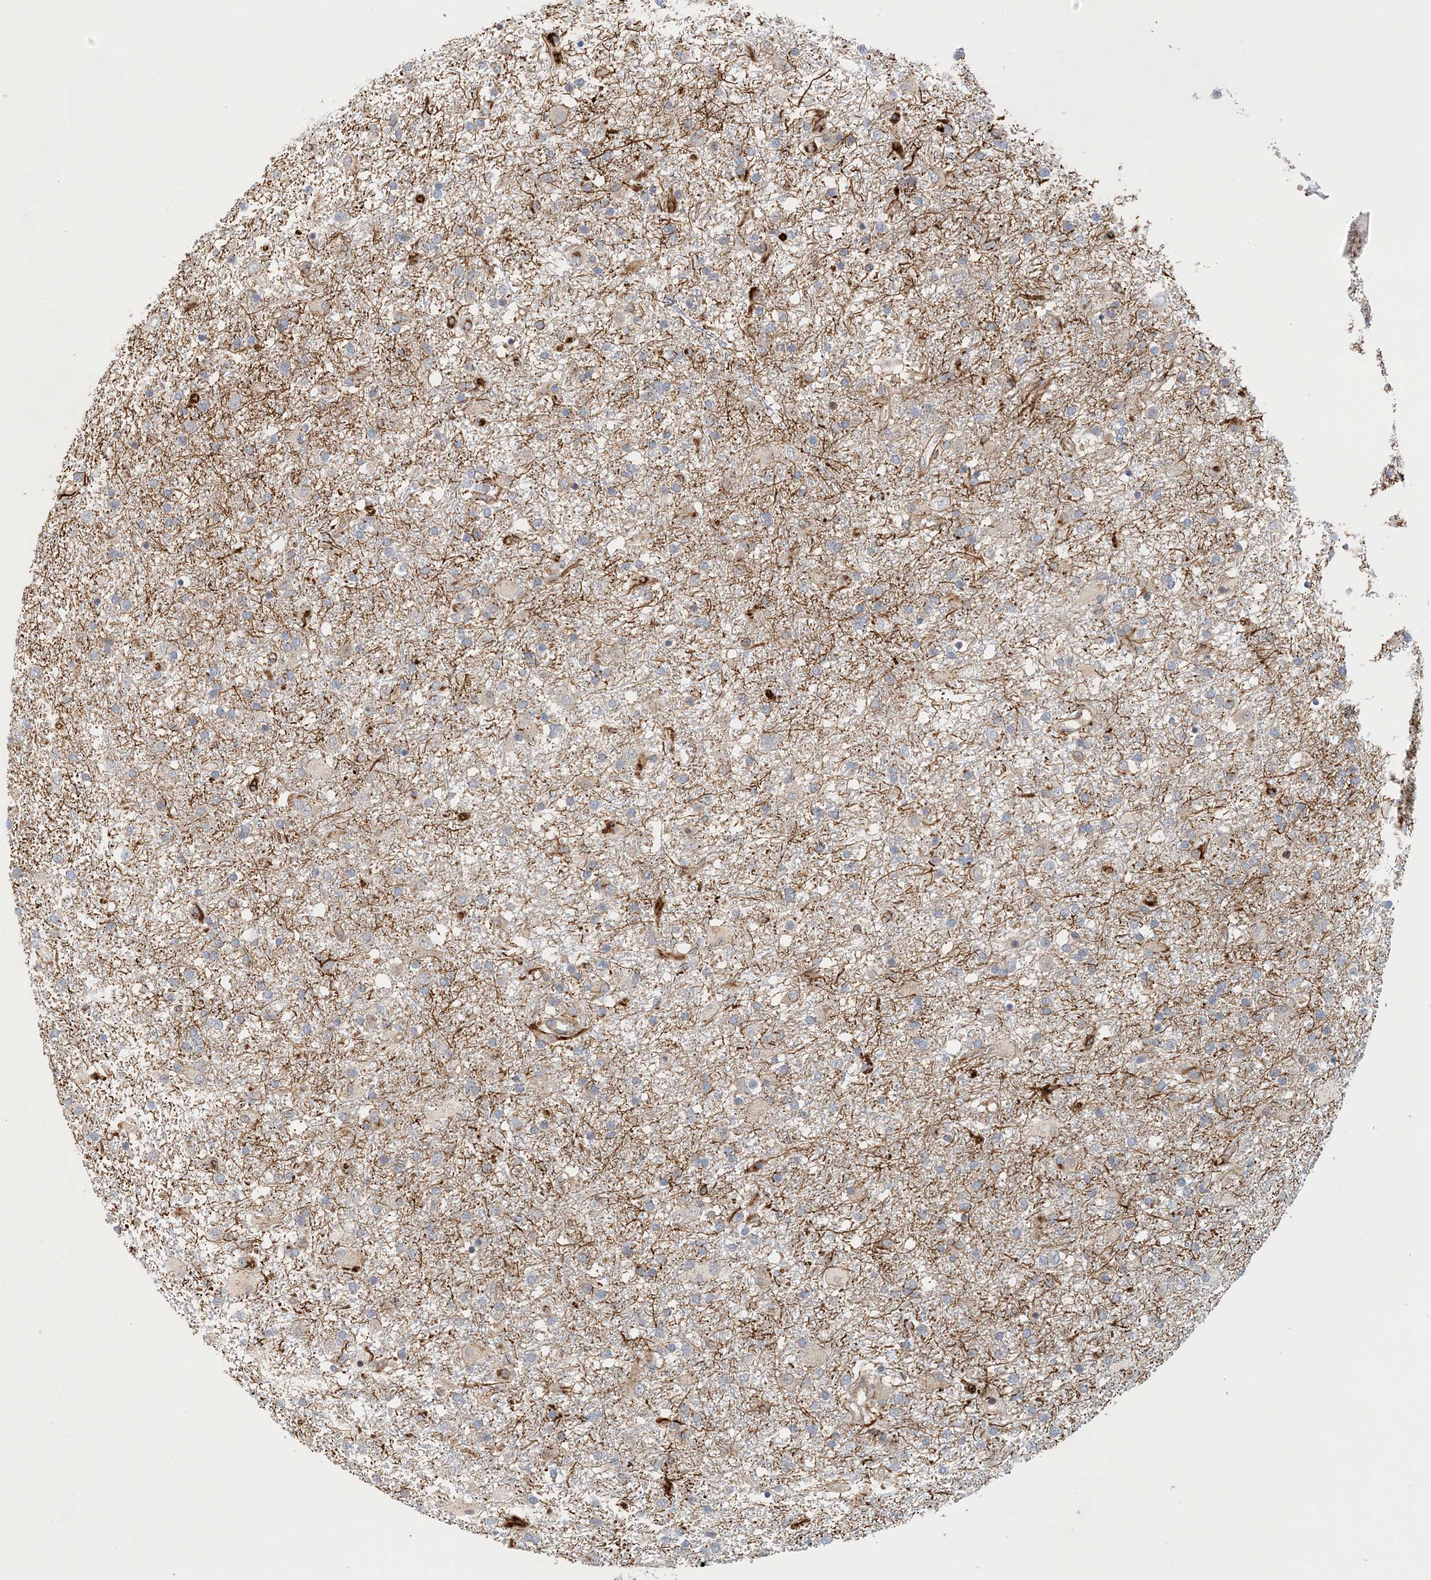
{"staining": {"intensity": "negative", "quantity": "none", "location": "none"}, "tissue": "glioma", "cell_type": "Tumor cells", "image_type": "cancer", "snomed": [{"axis": "morphology", "description": "Glioma, malignant, Low grade"}, {"axis": "topography", "description": "Brain"}], "caption": "This is a micrograph of IHC staining of malignant low-grade glioma, which shows no positivity in tumor cells.", "gene": "MAPKBP1", "patient": {"sex": "male", "age": 65}}